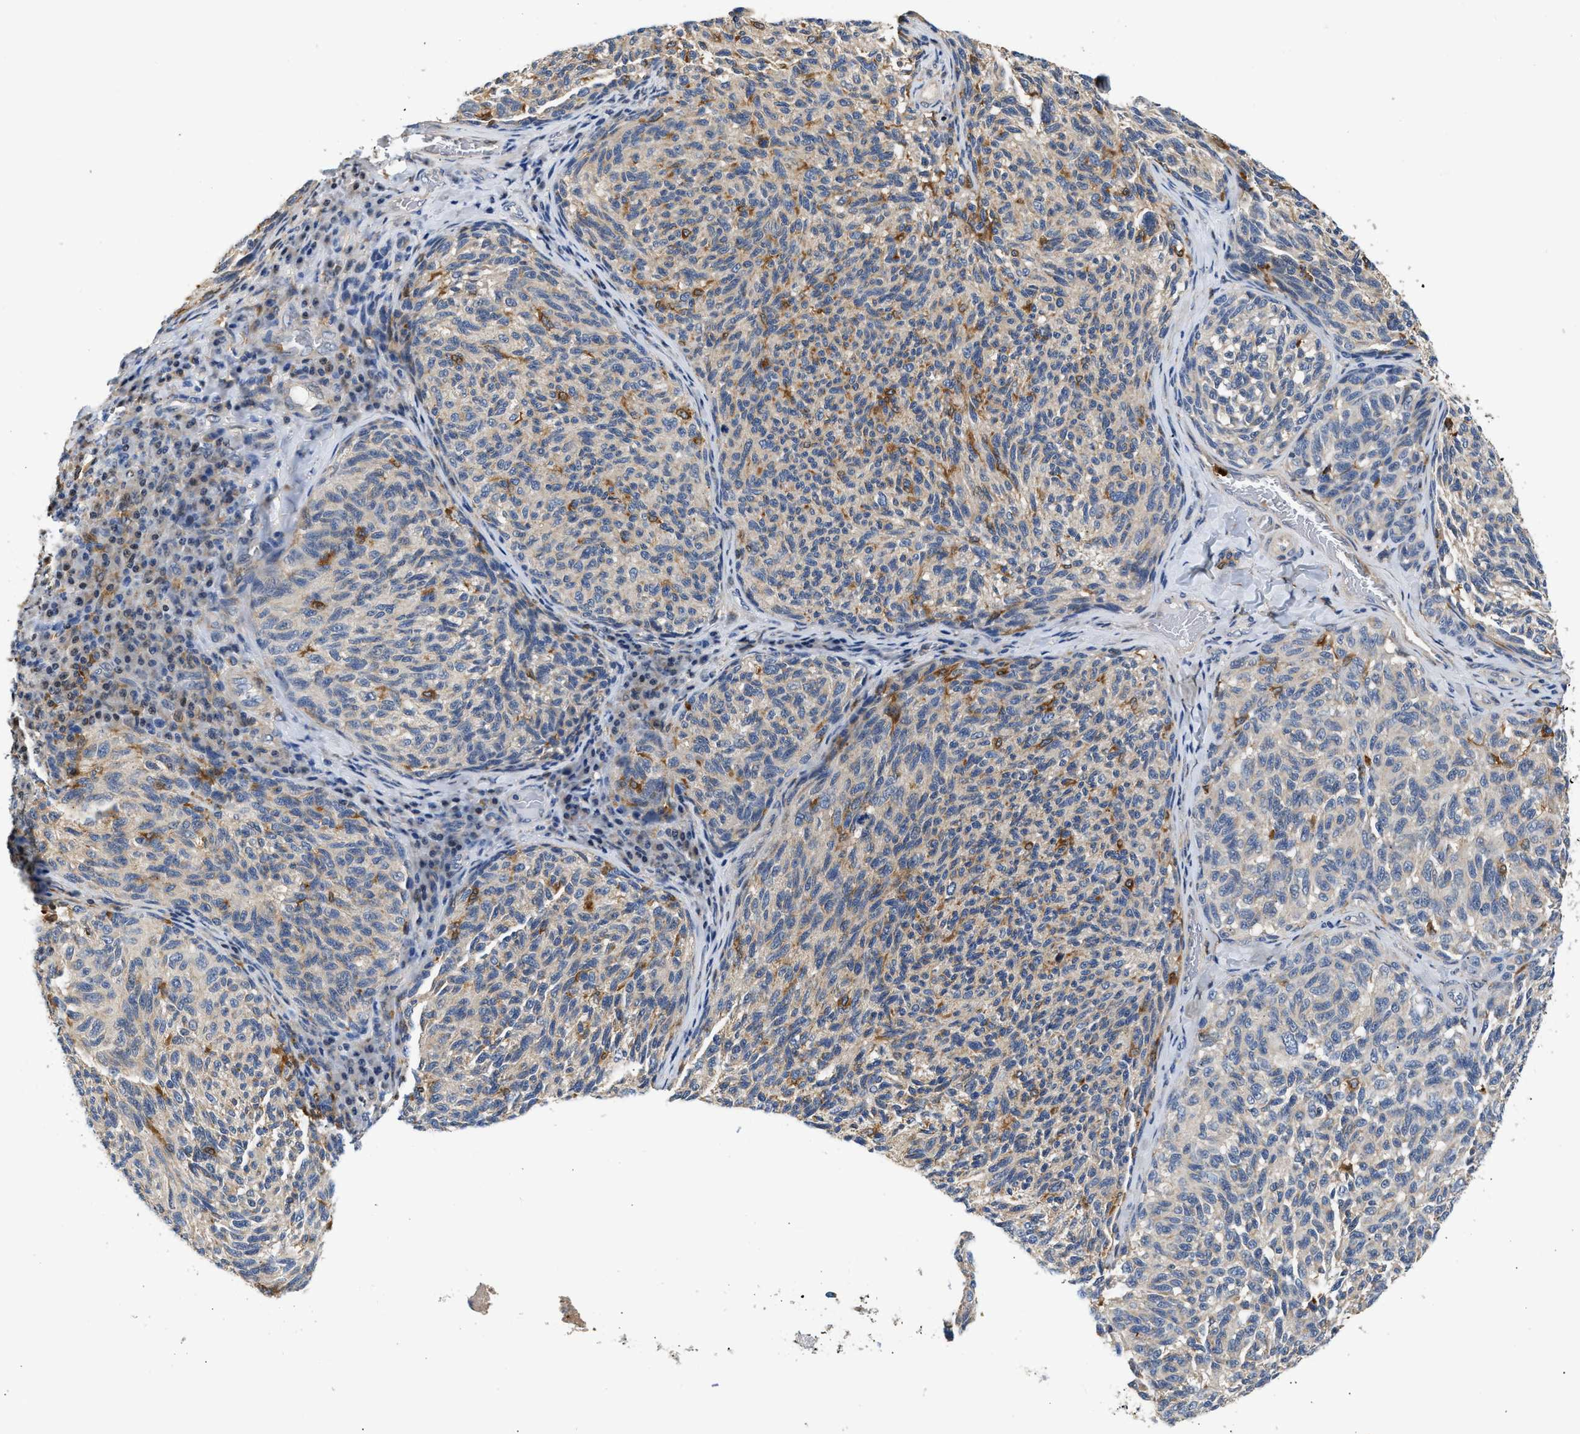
{"staining": {"intensity": "weak", "quantity": "25%-75%", "location": "cytoplasmic/membranous"}, "tissue": "melanoma", "cell_type": "Tumor cells", "image_type": "cancer", "snomed": [{"axis": "morphology", "description": "Malignant melanoma, NOS"}, {"axis": "topography", "description": "Skin"}], "caption": "Immunohistochemistry (IHC) image of neoplastic tissue: human malignant melanoma stained using immunohistochemistry reveals low levels of weak protein expression localized specifically in the cytoplasmic/membranous of tumor cells, appearing as a cytoplasmic/membranous brown color.", "gene": "RAB31", "patient": {"sex": "female", "age": 73}}